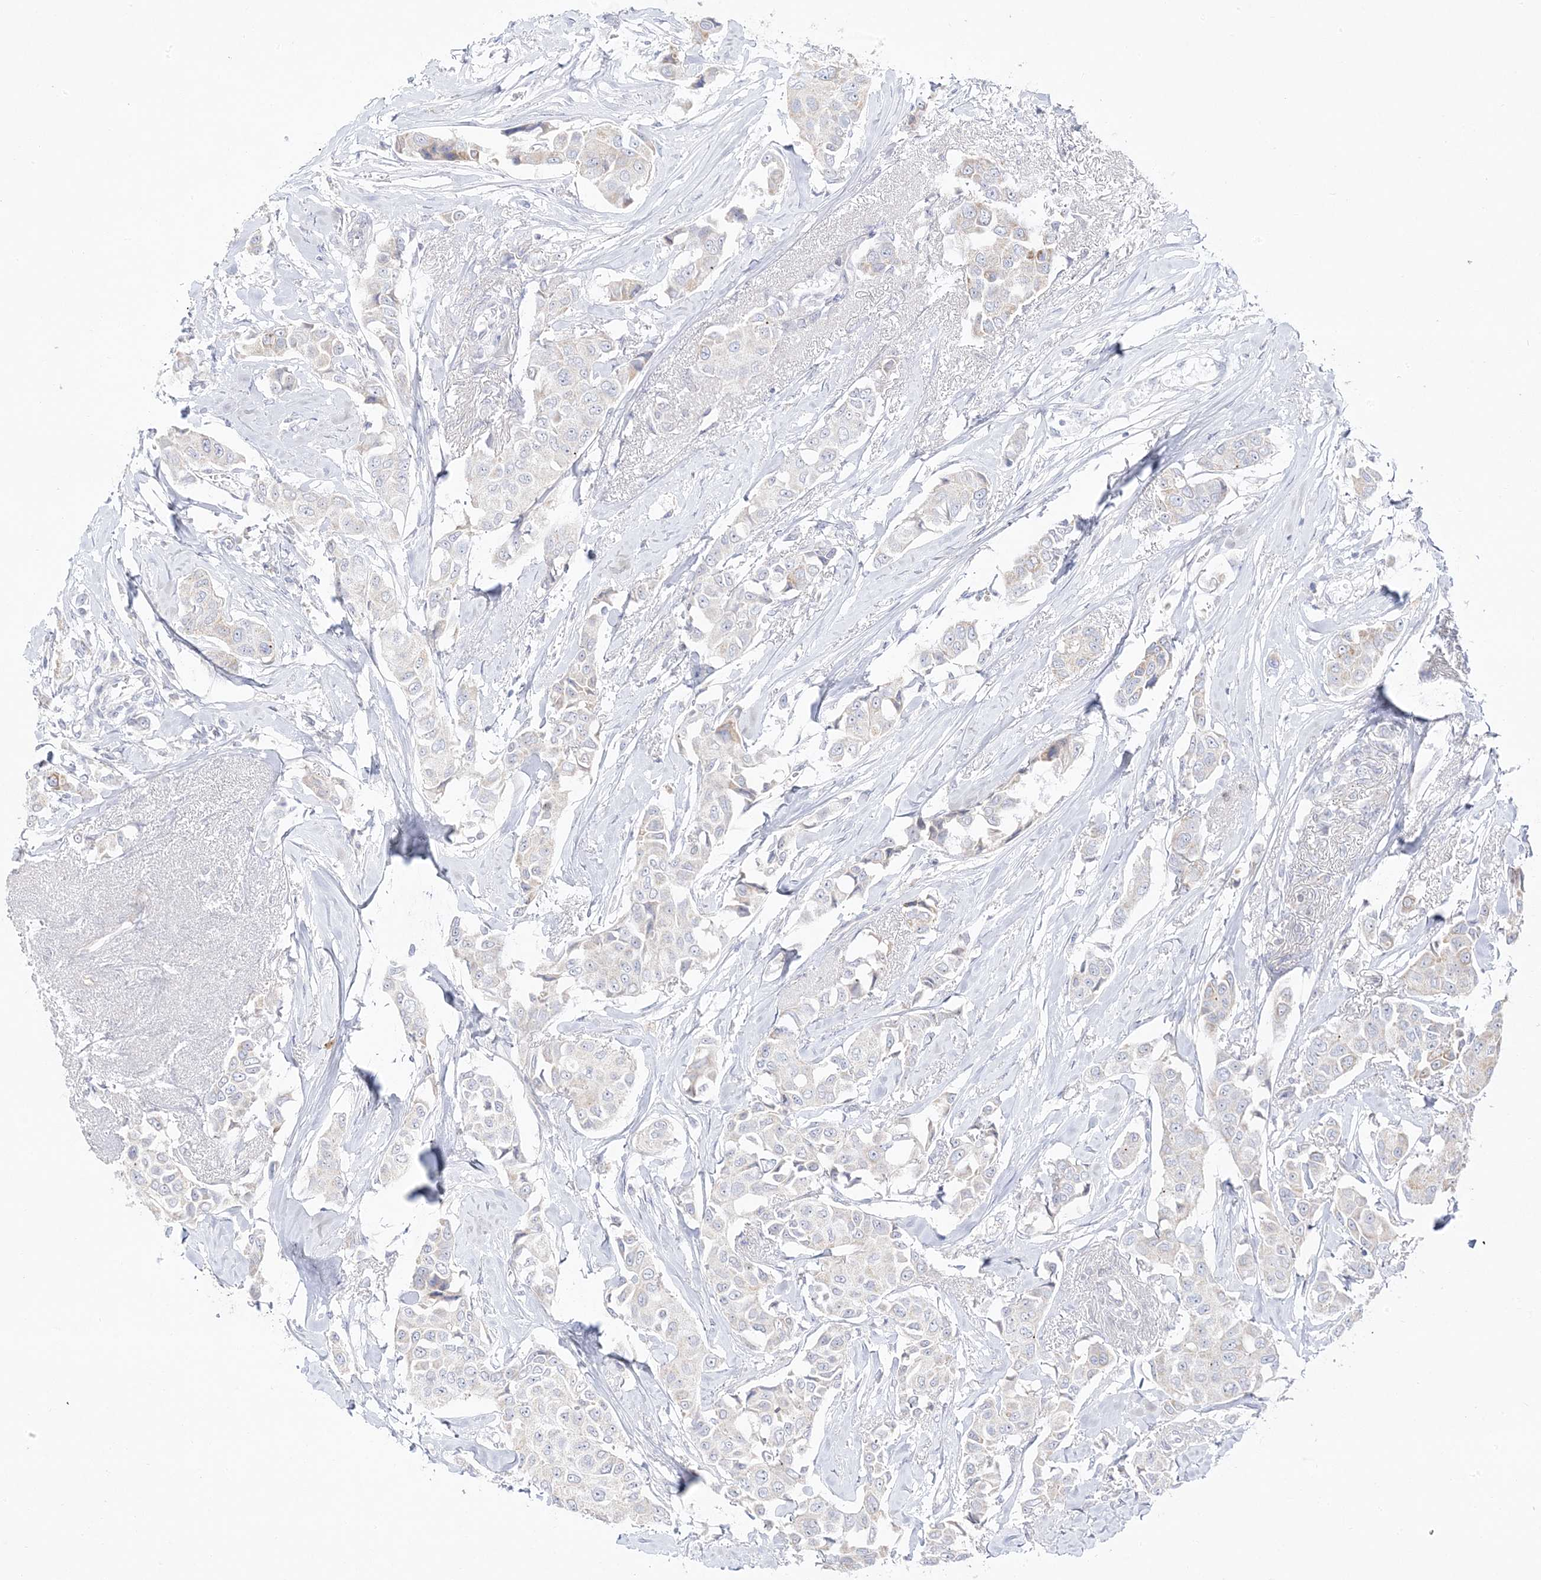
{"staining": {"intensity": "weak", "quantity": "<25%", "location": "cytoplasmic/membranous"}, "tissue": "breast cancer", "cell_type": "Tumor cells", "image_type": "cancer", "snomed": [{"axis": "morphology", "description": "Duct carcinoma"}, {"axis": "topography", "description": "Breast"}], "caption": "Immunohistochemical staining of breast cancer demonstrates no significant expression in tumor cells.", "gene": "TRANK1", "patient": {"sex": "female", "age": 80}}